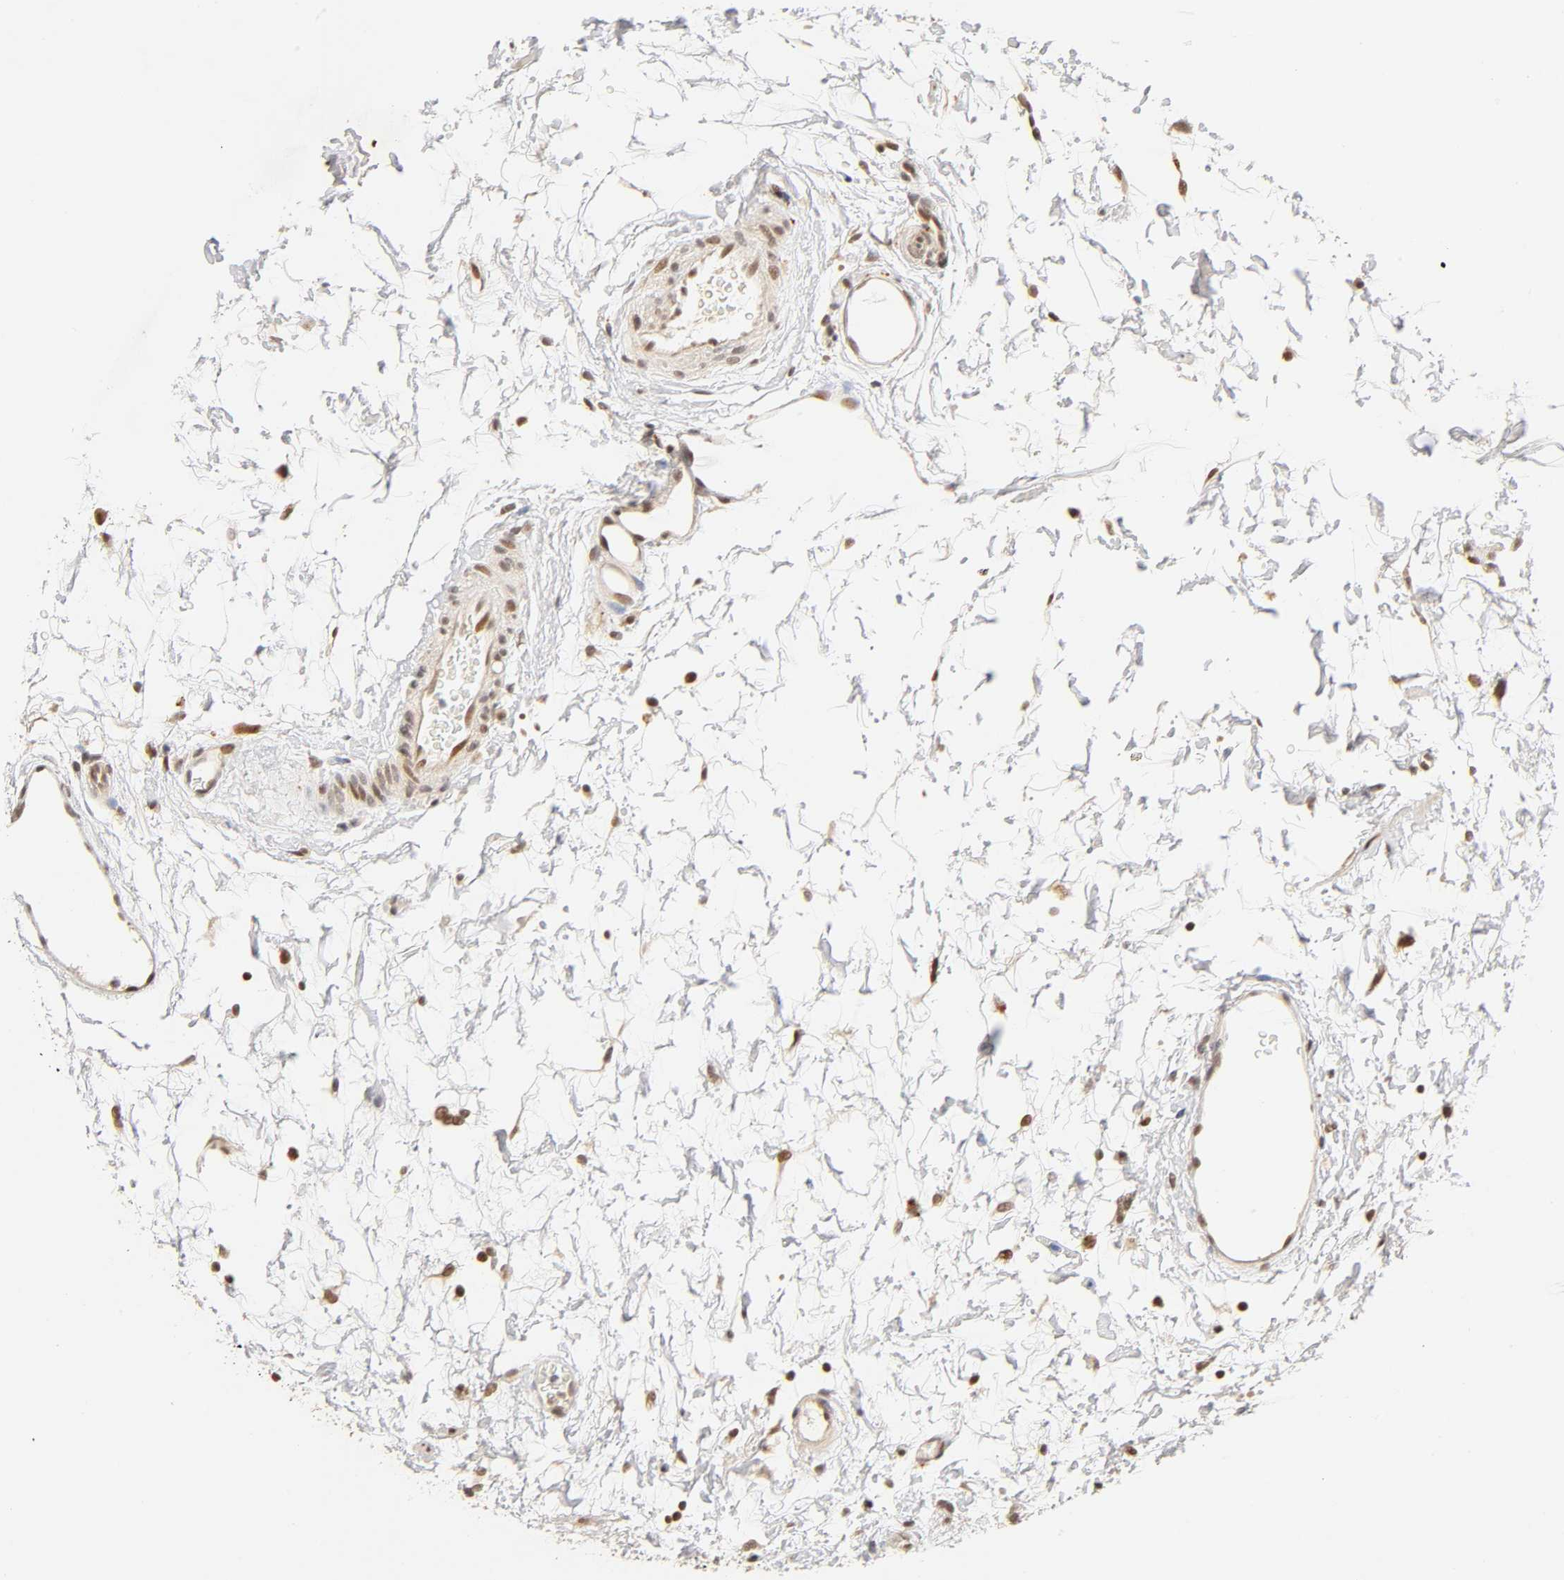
{"staining": {"intensity": "strong", "quantity": ">75%", "location": "cytoplasmic/membranous,nuclear"}, "tissue": "urinary bladder", "cell_type": "Urothelial cells", "image_type": "normal", "snomed": [{"axis": "morphology", "description": "Normal tissue, NOS"}, {"axis": "topography", "description": "Urinary bladder"}], "caption": "Protein staining exhibits strong cytoplasmic/membranous,nuclear expression in about >75% of urothelial cells in unremarkable urinary bladder. The staining was performed using DAB (3,3'-diaminobenzidine), with brown indicating positive protein expression. Nuclei are stained blue with hematoxylin.", "gene": "TAF10", "patient": {"sex": "male", "age": 51}}